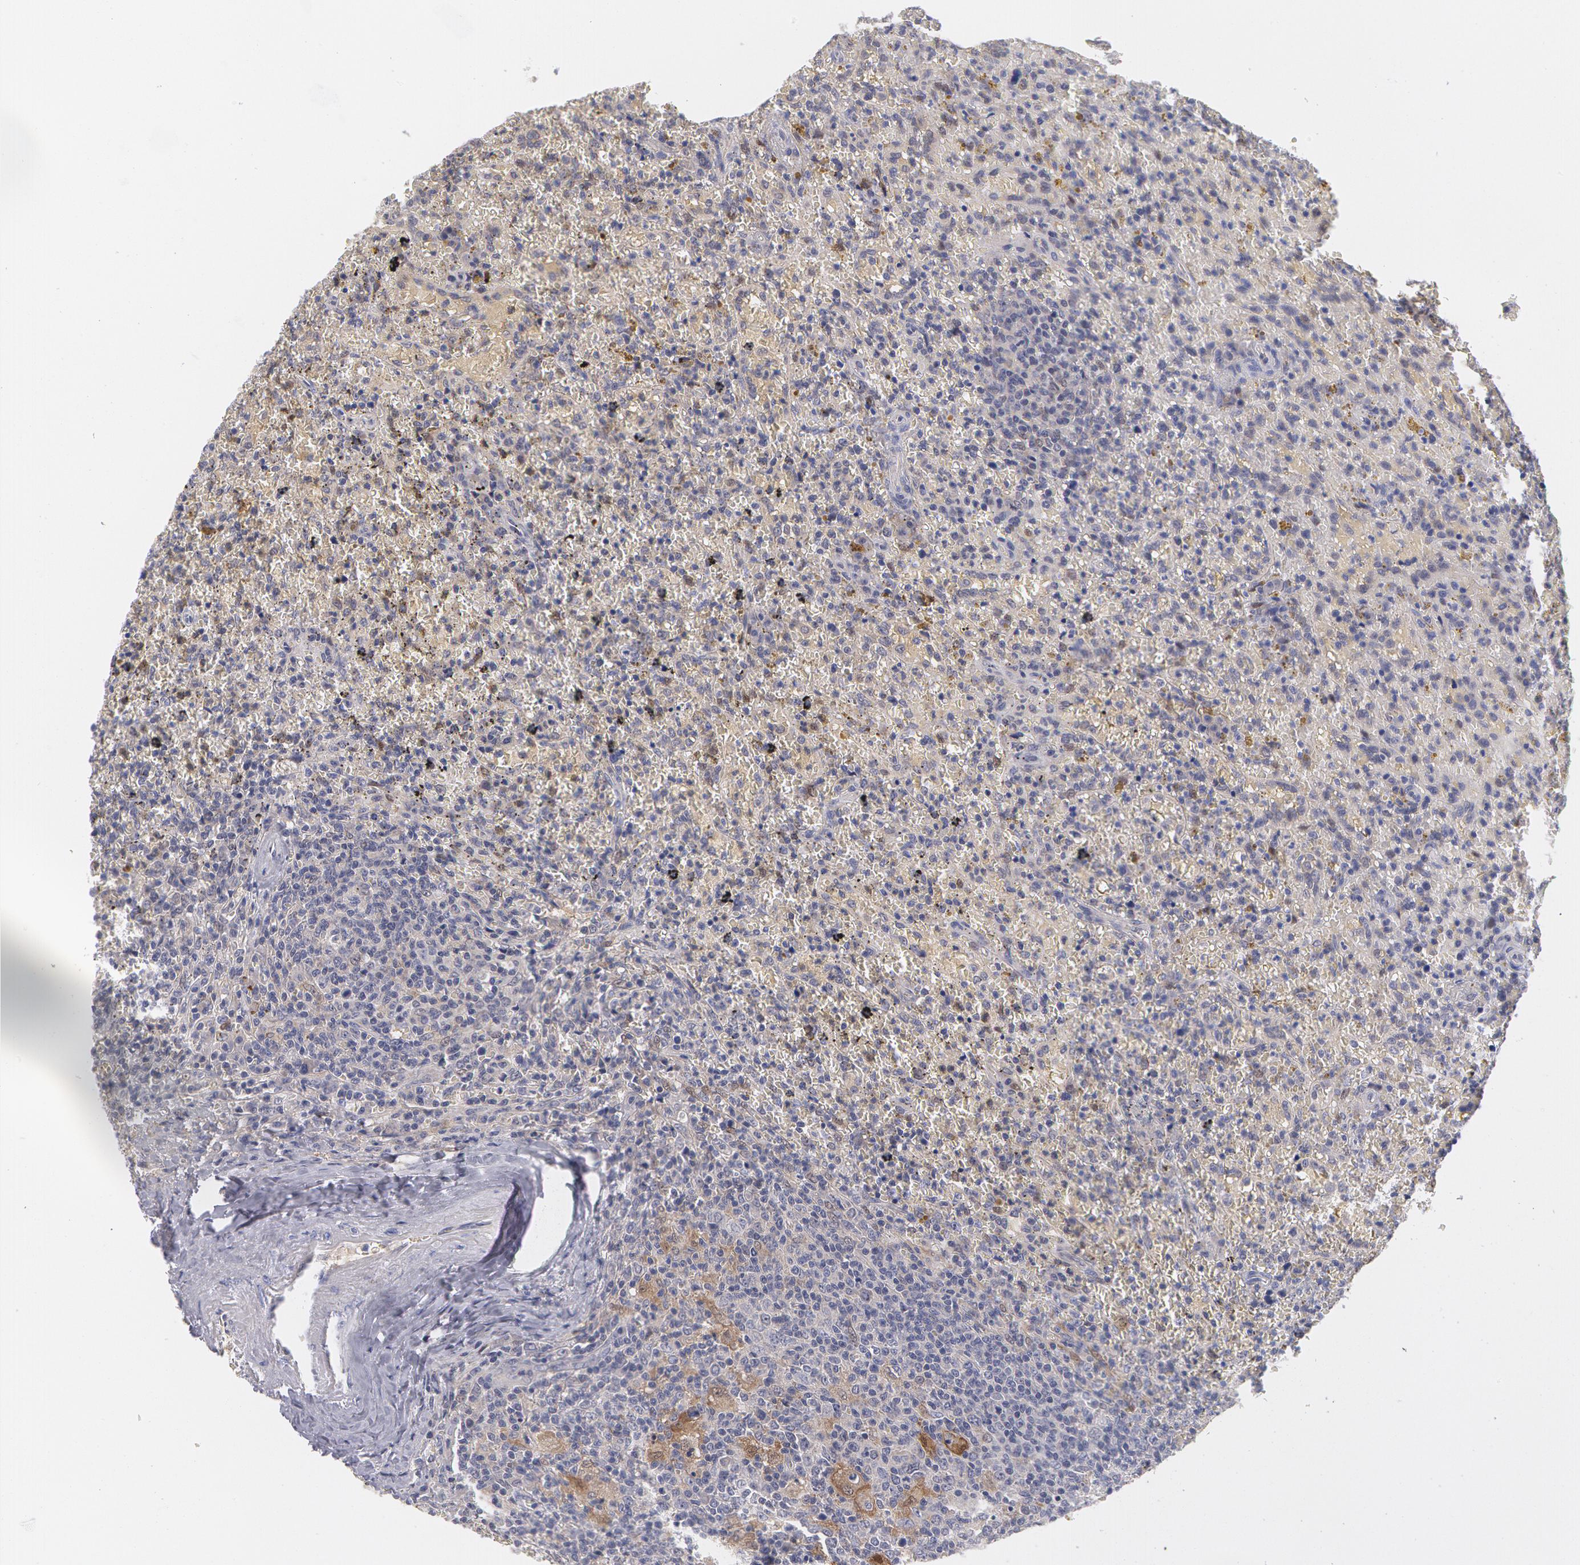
{"staining": {"intensity": "negative", "quantity": "none", "location": "none"}, "tissue": "lymphoma", "cell_type": "Tumor cells", "image_type": "cancer", "snomed": [{"axis": "morphology", "description": "Malignant lymphoma, non-Hodgkin's type, High grade"}, {"axis": "topography", "description": "Spleen"}, {"axis": "topography", "description": "Lymph node"}], "caption": "Immunohistochemistry photomicrograph of neoplastic tissue: high-grade malignant lymphoma, non-Hodgkin's type stained with DAB shows no significant protein staining in tumor cells.", "gene": "TXNRD1", "patient": {"sex": "female", "age": 70}}